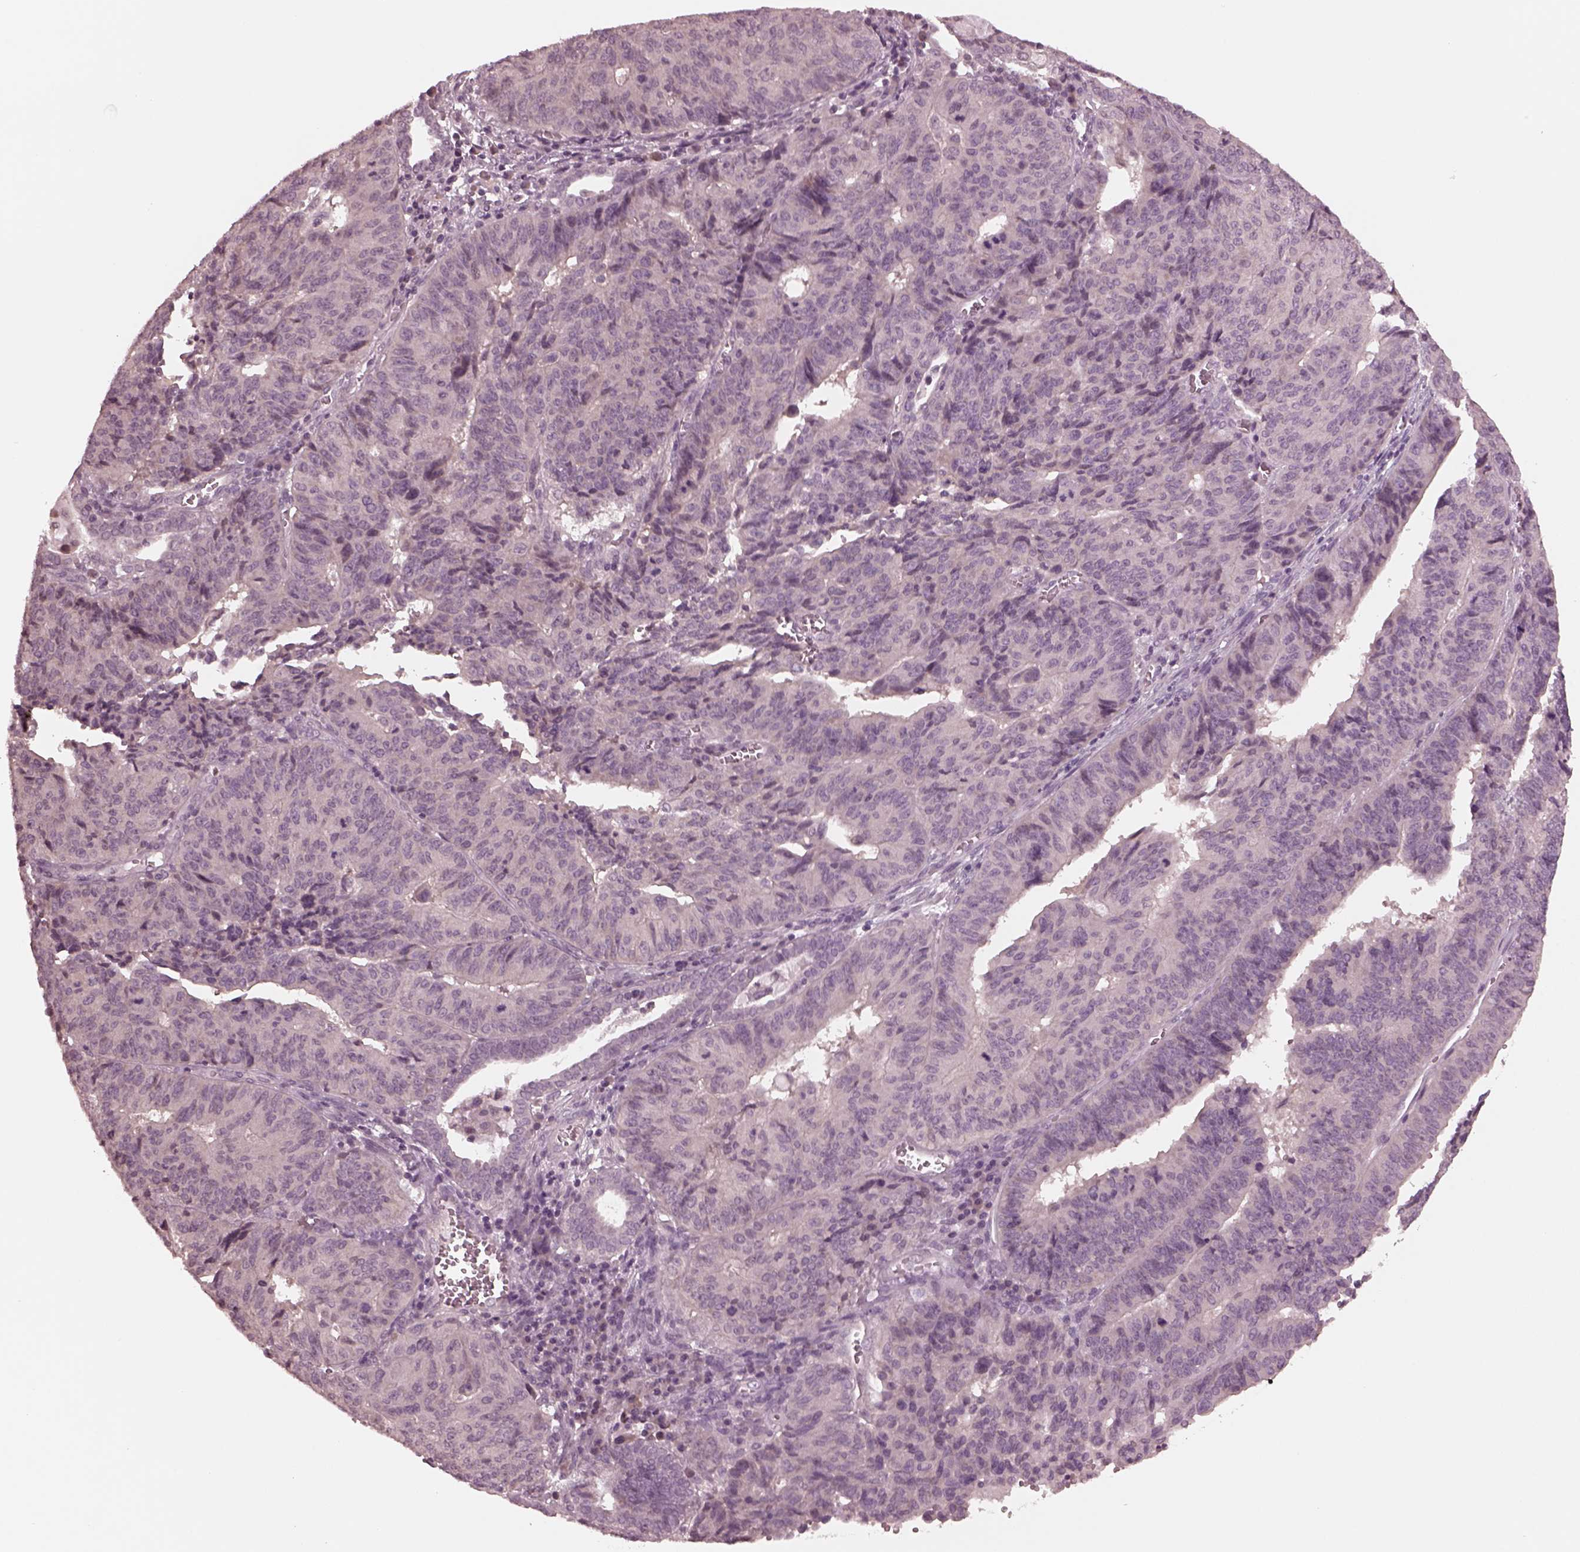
{"staining": {"intensity": "negative", "quantity": "none", "location": "none"}, "tissue": "endometrial cancer", "cell_type": "Tumor cells", "image_type": "cancer", "snomed": [{"axis": "morphology", "description": "Adenocarcinoma, NOS"}, {"axis": "topography", "description": "Endometrium"}], "caption": "Endometrial cancer was stained to show a protein in brown. There is no significant positivity in tumor cells.", "gene": "RGS7", "patient": {"sex": "female", "age": 65}}